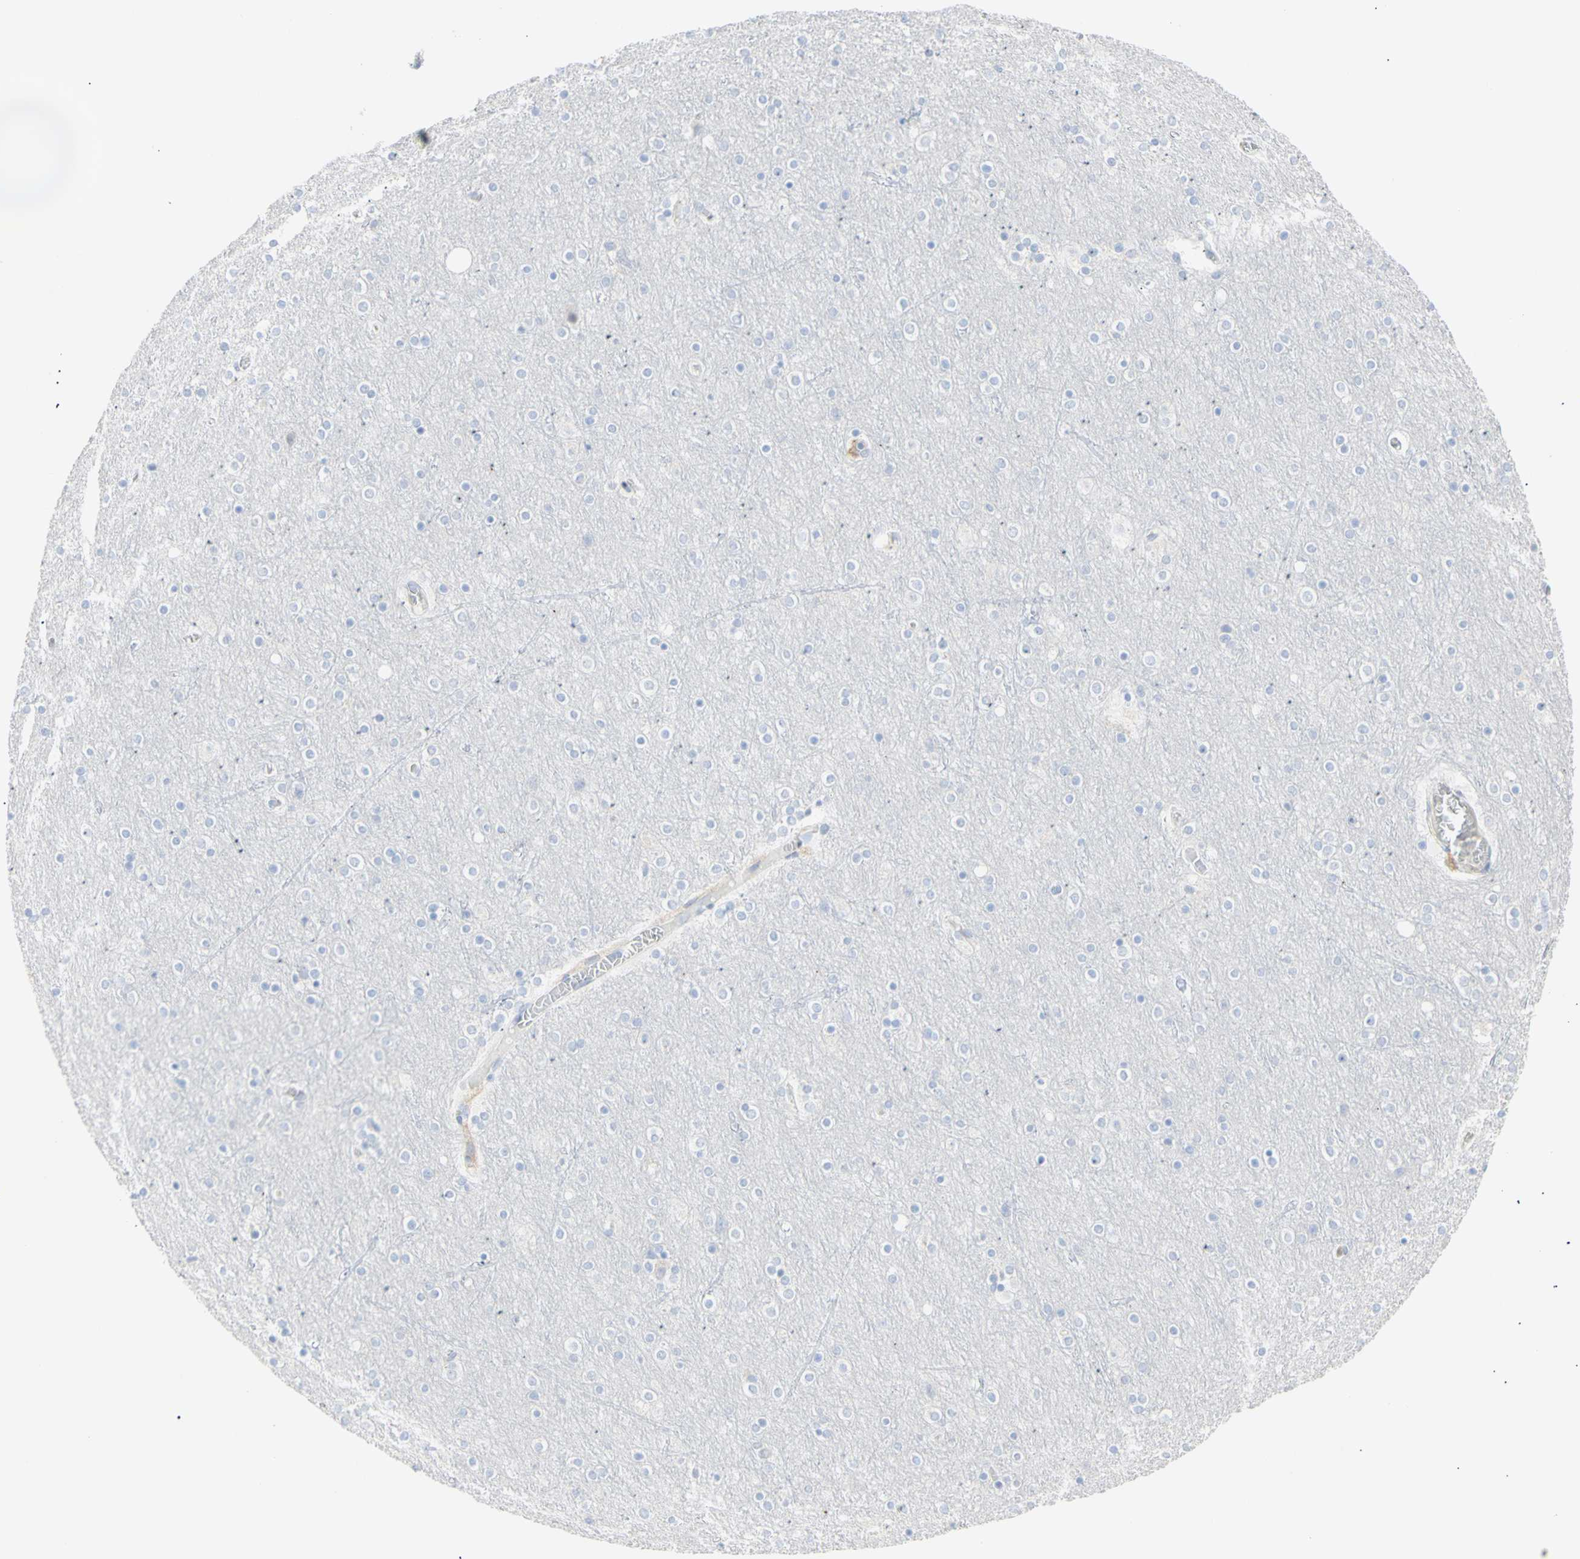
{"staining": {"intensity": "weak", "quantity": "25%-75%", "location": "cytoplasmic/membranous"}, "tissue": "cerebral cortex", "cell_type": "Endothelial cells", "image_type": "normal", "snomed": [{"axis": "morphology", "description": "Normal tissue, NOS"}, {"axis": "topography", "description": "Cerebral cortex"}], "caption": "Protein staining of benign cerebral cortex shows weak cytoplasmic/membranous positivity in approximately 25%-75% of endothelial cells.", "gene": "B4GALNT3", "patient": {"sex": "female", "age": 54}}